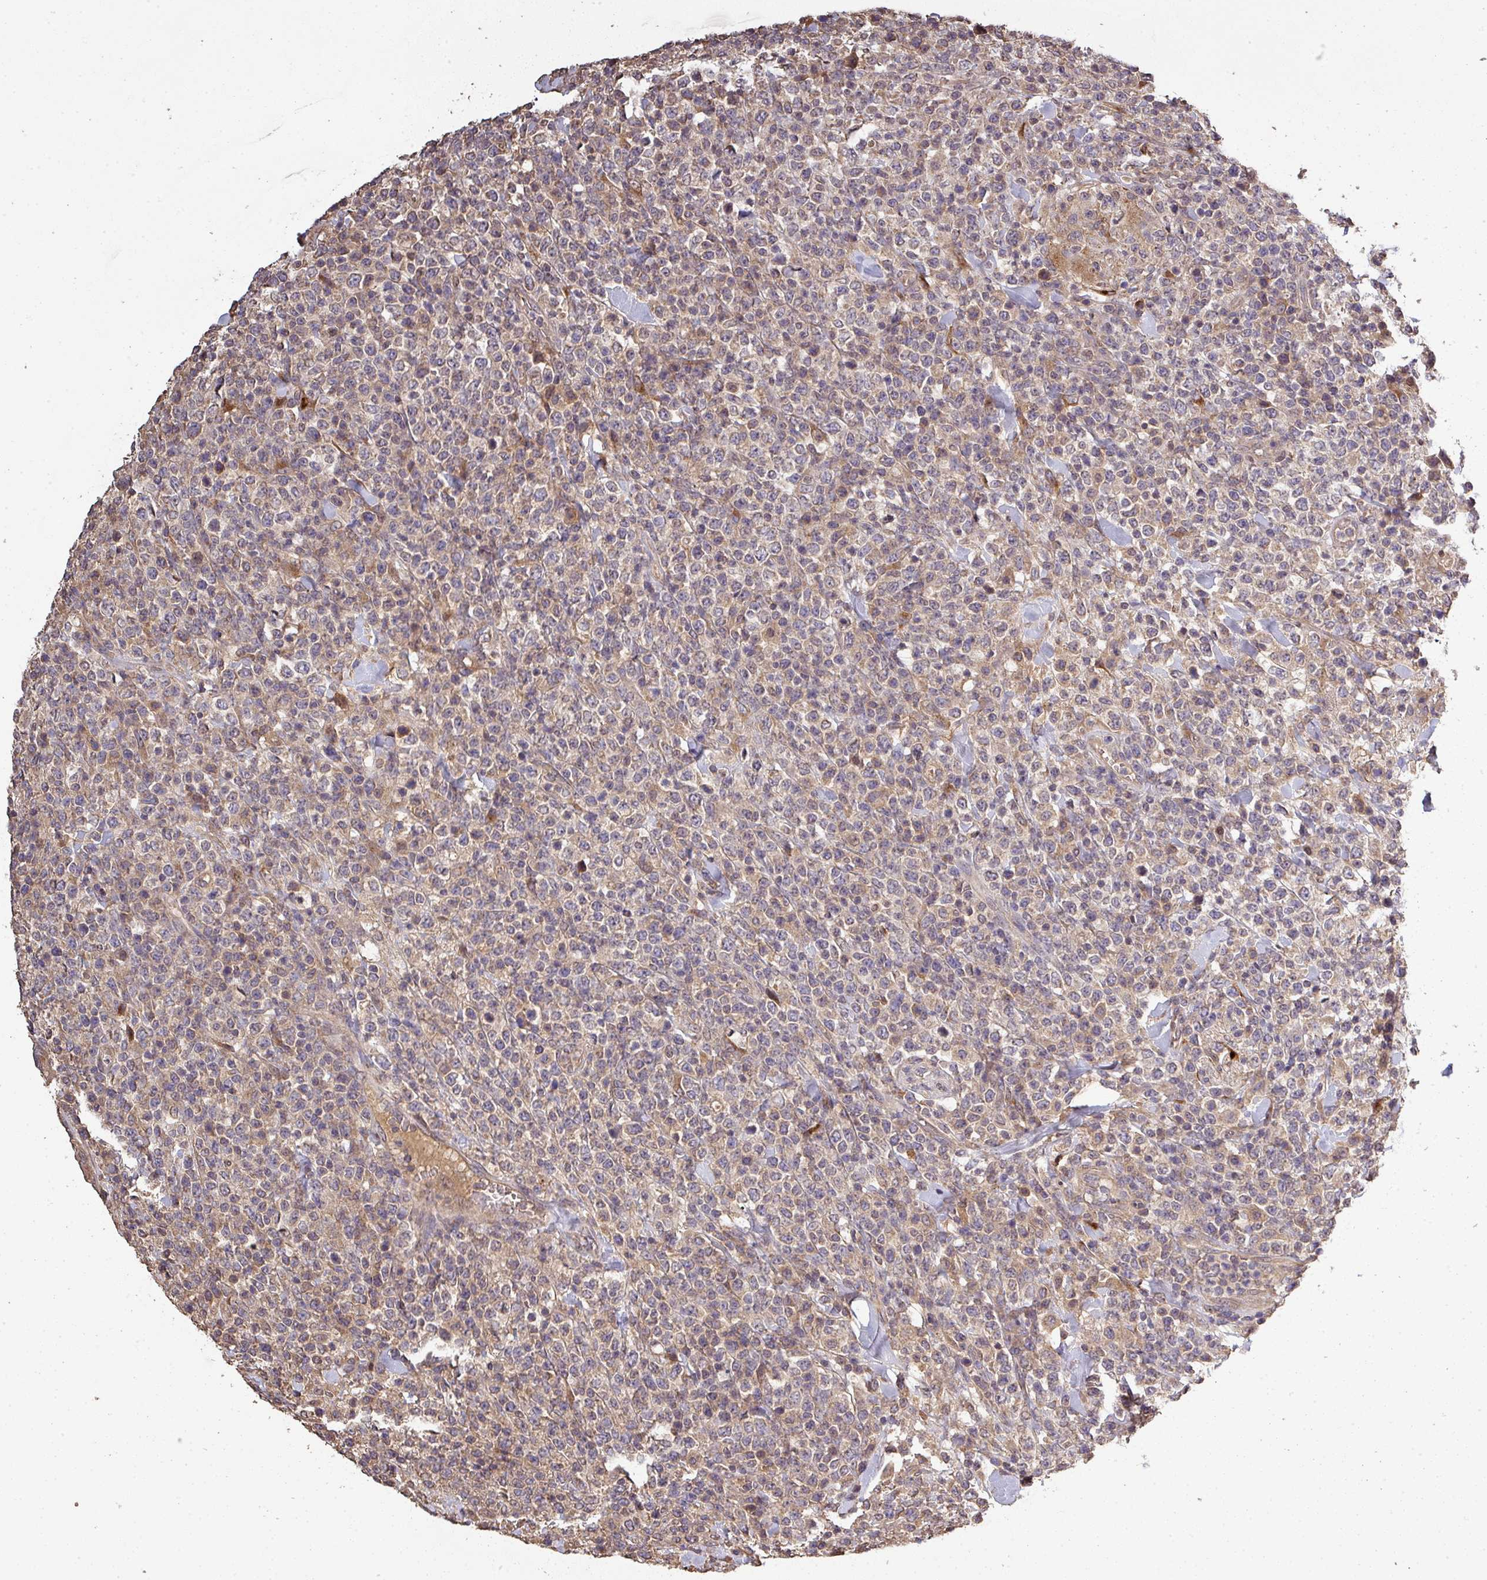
{"staining": {"intensity": "weak", "quantity": "<25%", "location": "cytoplasmic/membranous"}, "tissue": "lymphoma", "cell_type": "Tumor cells", "image_type": "cancer", "snomed": [{"axis": "morphology", "description": "Malignant lymphoma, non-Hodgkin's type, High grade"}, {"axis": "topography", "description": "Colon"}], "caption": "Immunohistochemical staining of human lymphoma reveals no significant expression in tumor cells. The staining was performed using DAB (3,3'-diaminobenzidine) to visualize the protein expression in brown, while the nuclei were stained in blue with hematoxylin (Magnification: 20x).", "gene": "ISLR", "patient": {"sex": "female", "age": 53}}